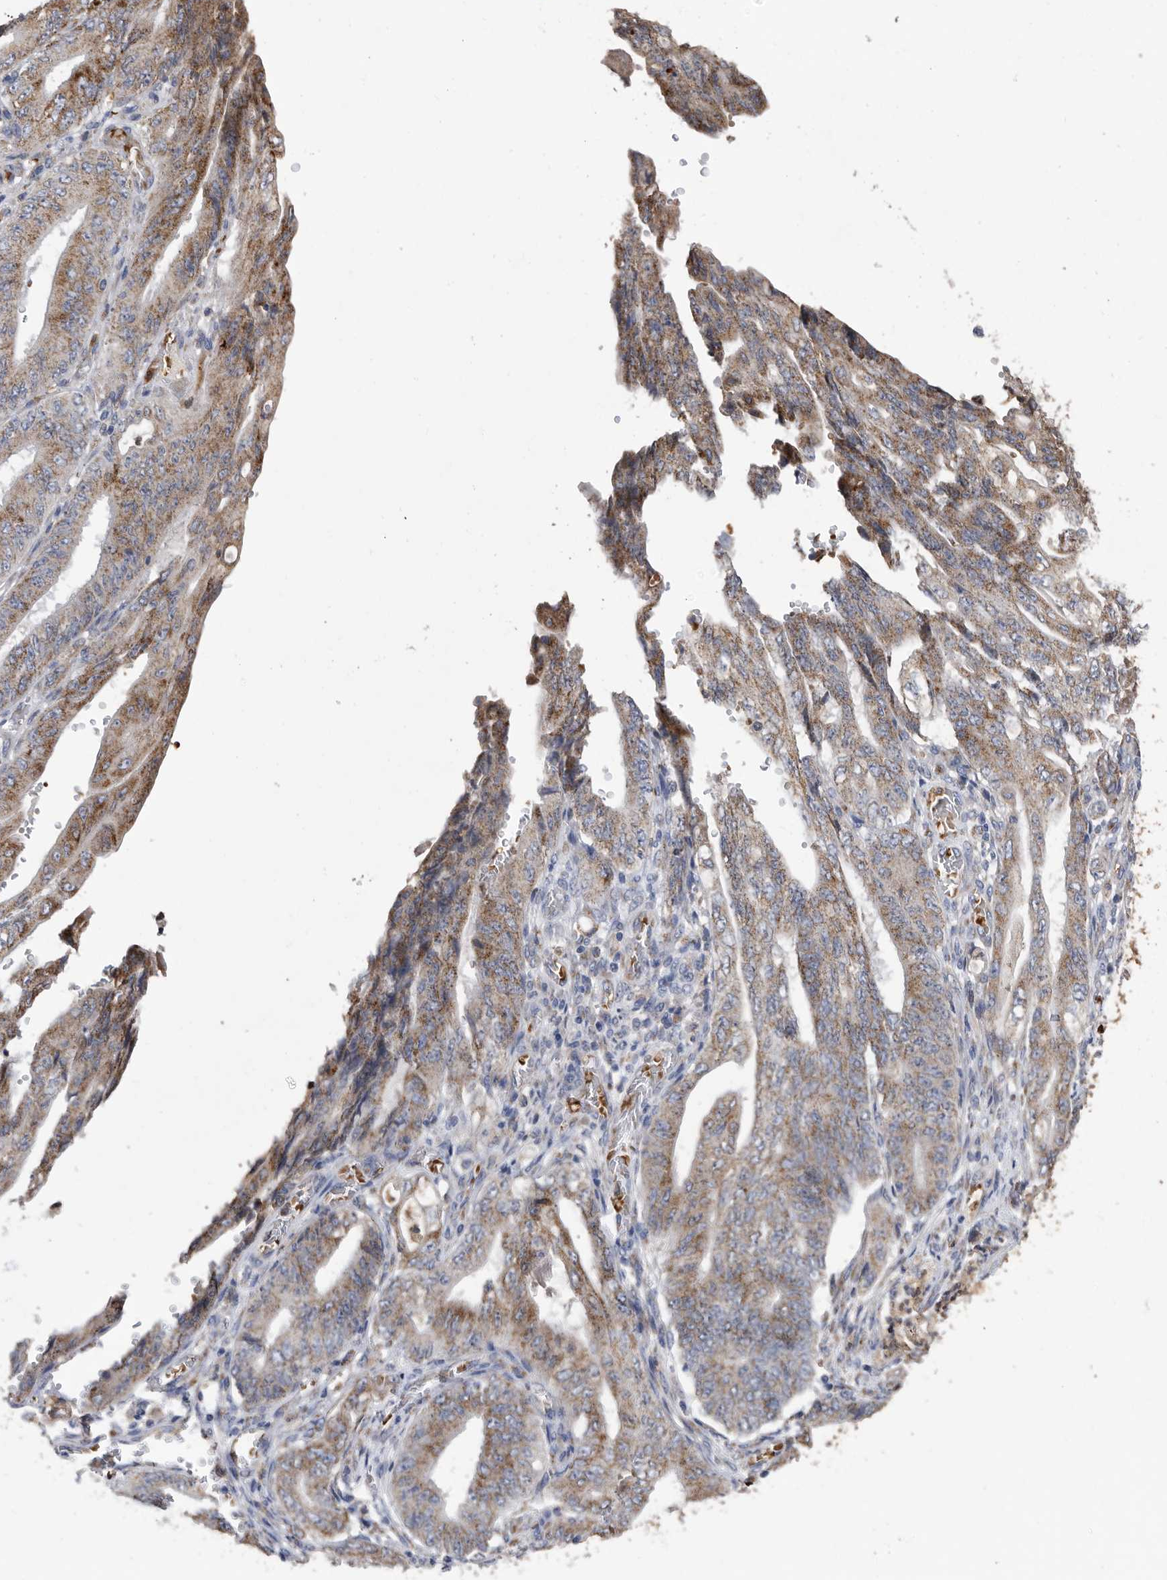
{"staining": {"intensity": "moderate", "quantity": ">75%", "location": "cytoplasmic/membranous"}, "tissue": "stomach cancer", "cell_type": "Tumor cells", "image_type": "cancer", "snomed": [{"axis": "morphology", "description": "Adenocarcinoma, NOS"}, {"axis": "topography", "description": "Stomach"}], "caption": "Adenocarcinoma (stomach) stained for a protein displays moderate cytoplasmic/membranous positivity in tumor cells.", "gene": "CRISPLD2", "patient": {"sex": "female", "age": 73}}